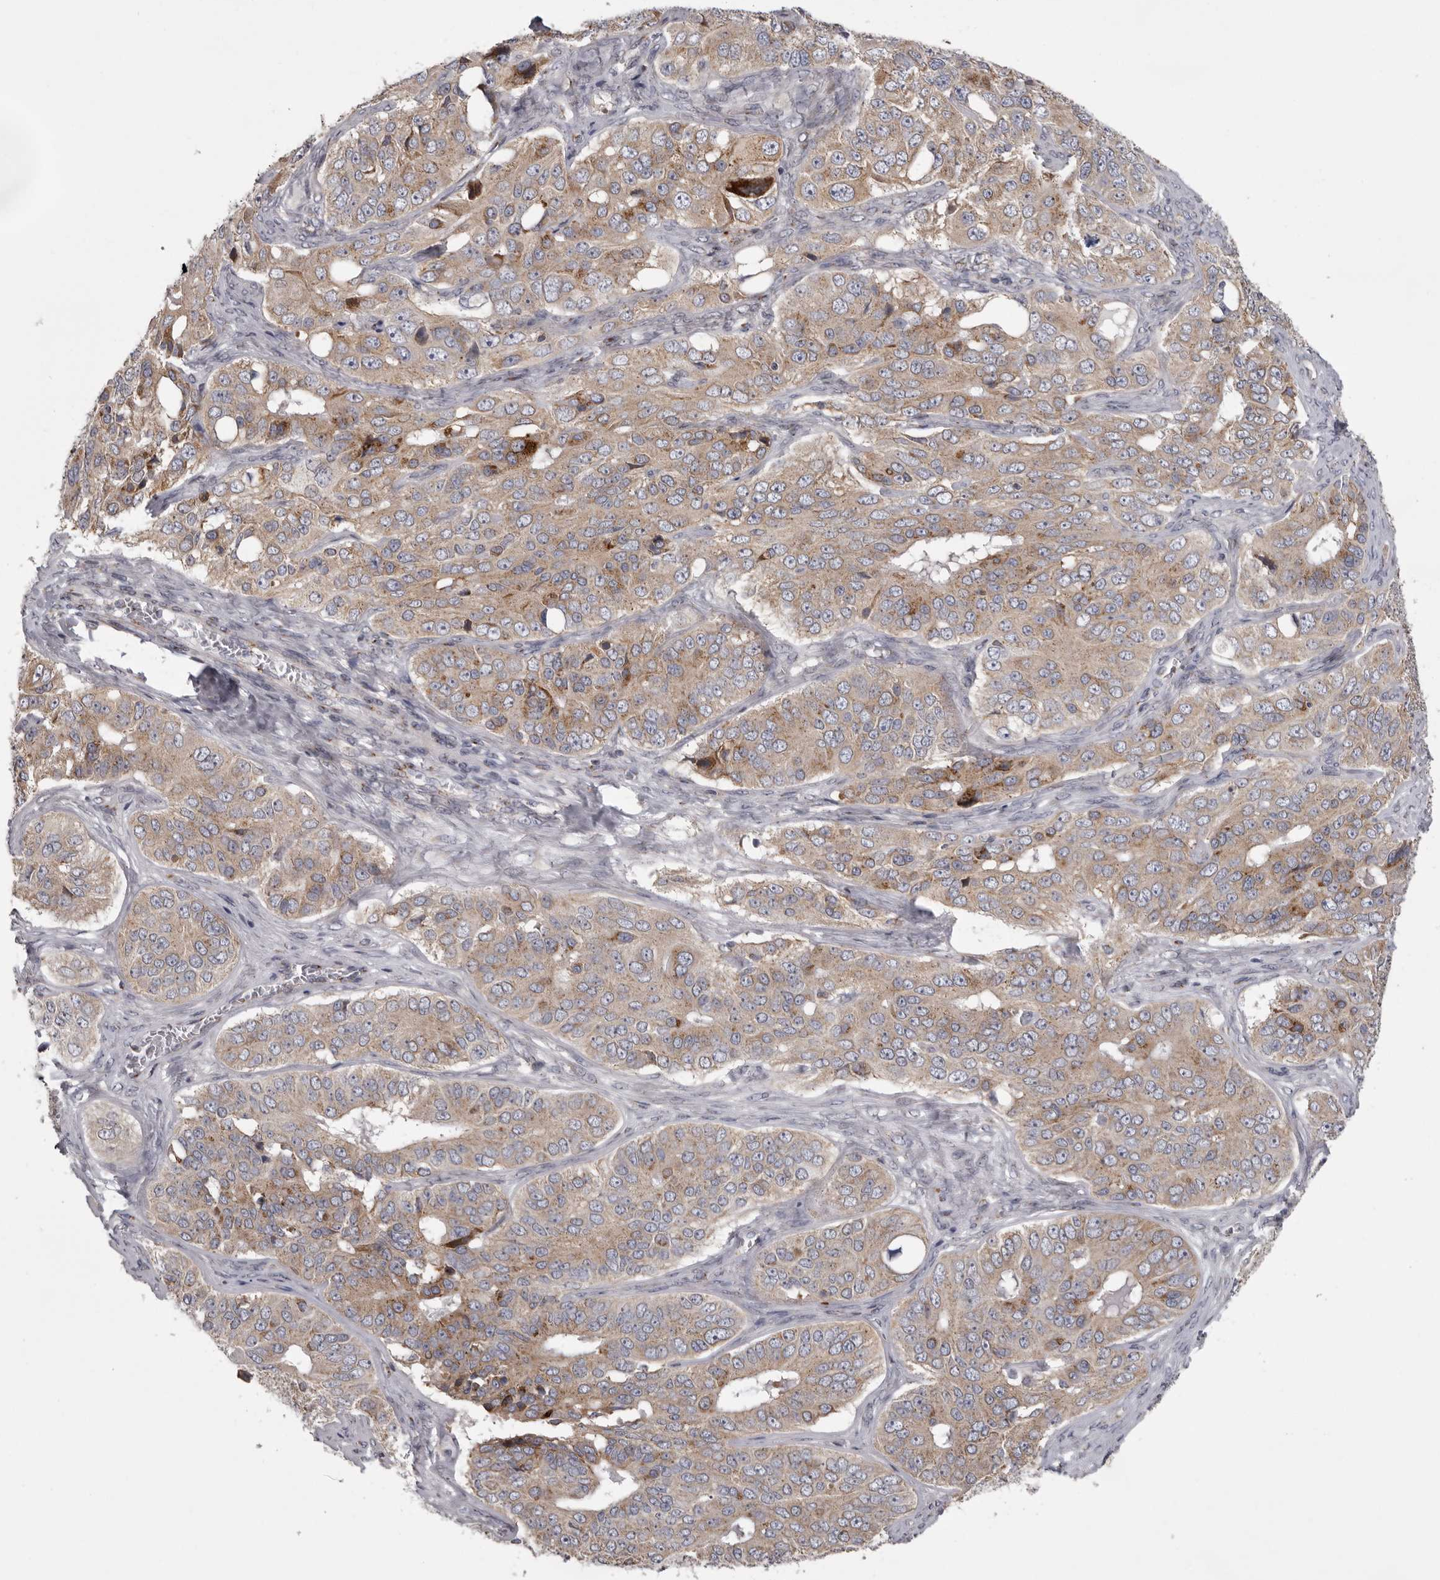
{"staining": {"intensity": "moderate", "quantity": "<25%", "location": "cytoplasmic/membranous"}, "tissue": "ovarian cancer", "cell_type": "Tumor cells", "image_type": "cancer", "snomed": [{"axis": "morphology", "description": "Carcinoma, endometroid"}, {"axis": "topography", "description": "Ovary"}], "caption": "Tumor cells display low levels of moderate cytoplasmic/membranous expression in about <25% of cells in ovarian cancer (endometroid carcinoma). (DAB IHC, brown staining for protein, blue staining for nuclei).", "gene": "WDR47", "patient": {"sex": "female", "age": 51}}